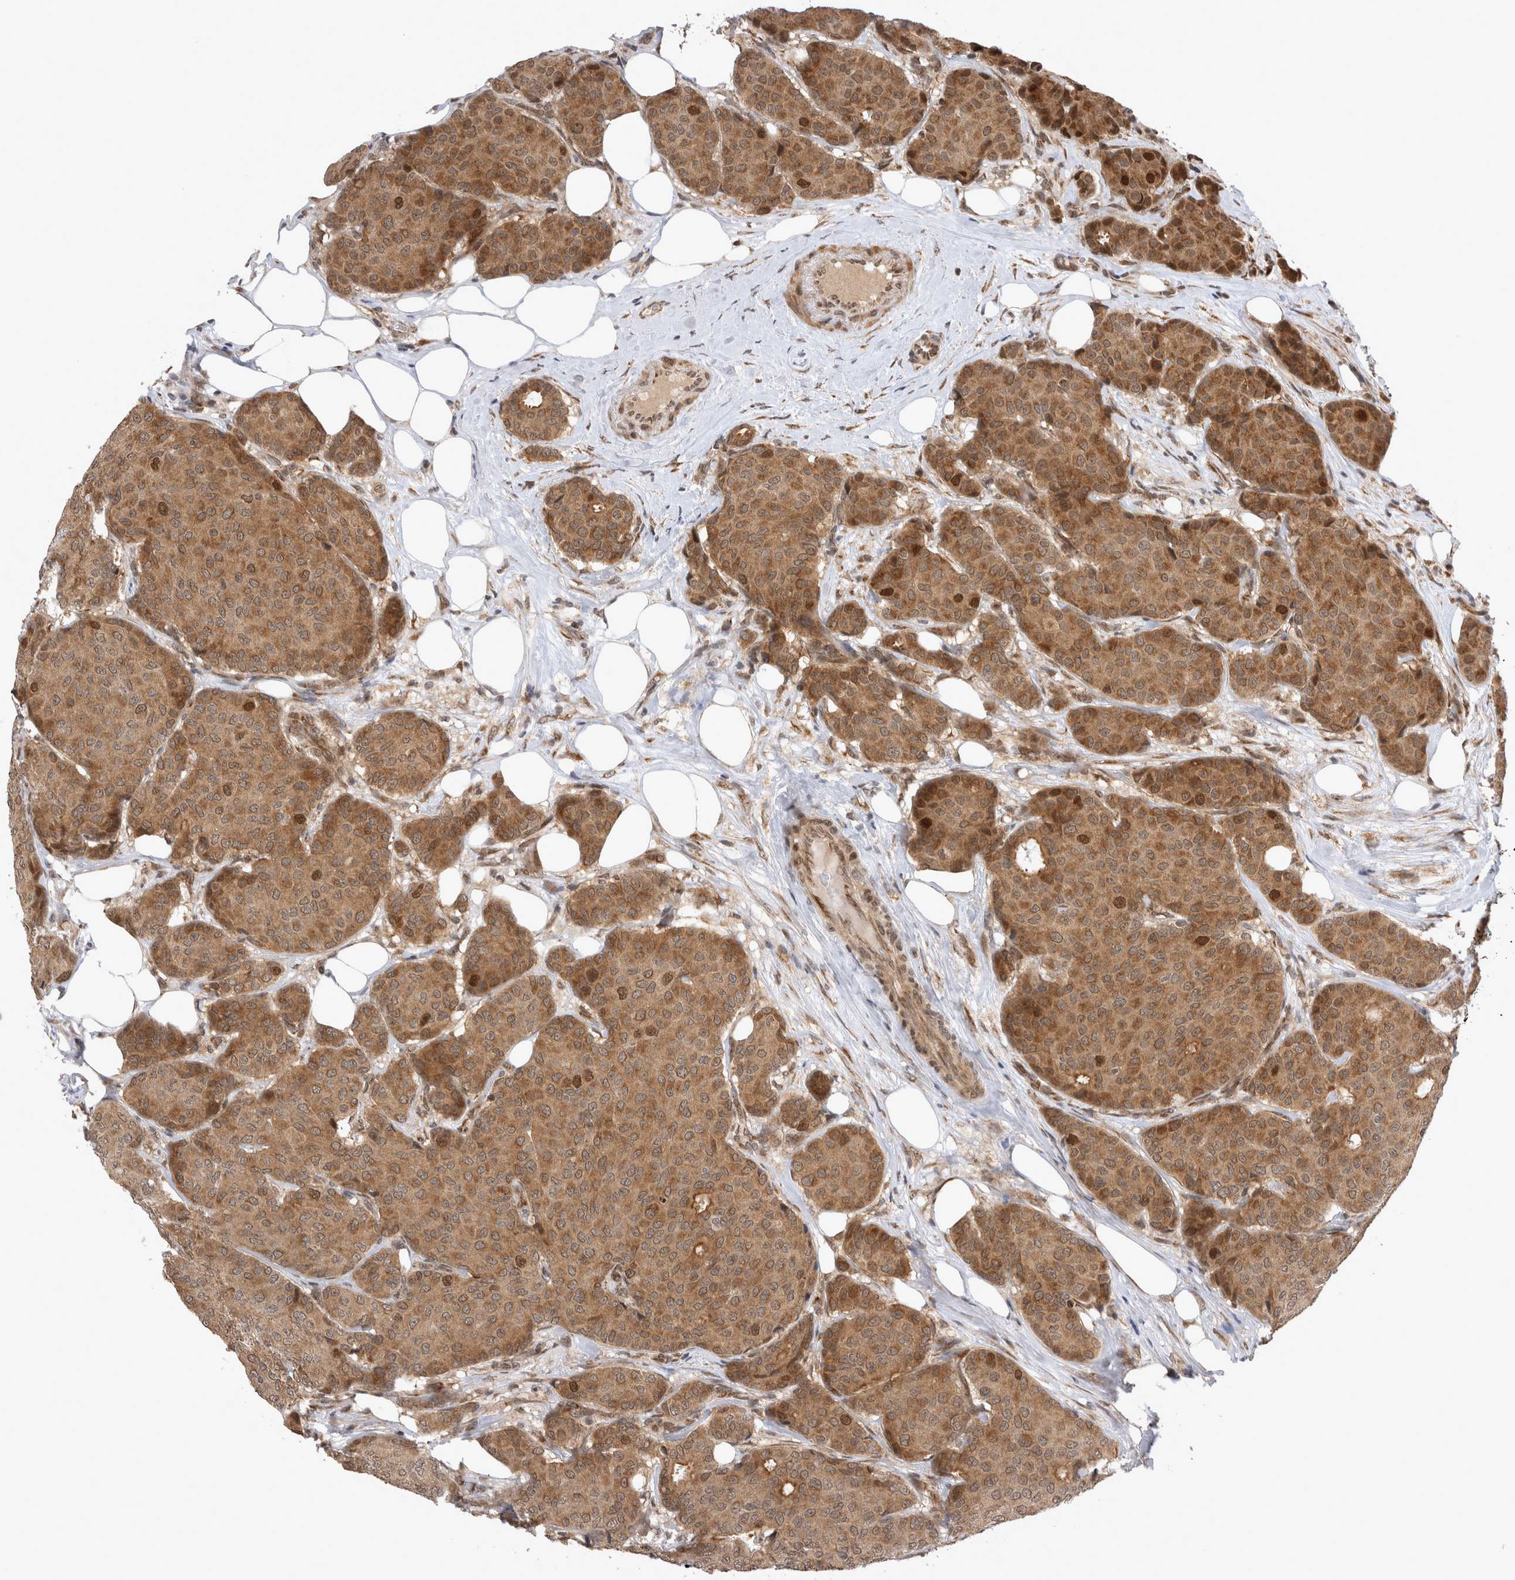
{"staining": {"intensity": "moderate", "quantity": ">75%", "location": "cytoplasmic/membranous,nuclear"}, "tissue": "breast cancer", "cell_type": "Tumor cells", "image_type": "cancer", "snomed": [{"axis": "morphology", "description": "Duct carcinoma"}, {"axis": "topography", "description": "Breast"}], "caption": "The histopathology image displays immunohistochemical staining of breast intraductal carcinoma. There is moderate cytoplasmic/membranous and nuclear positivity is present in approximately >75% of tumor cells. (Brightfield microscopy of DAB IHC at high magnification).", "gene": "TMEM65", "patient": {"sex": "female", "age": 75}}